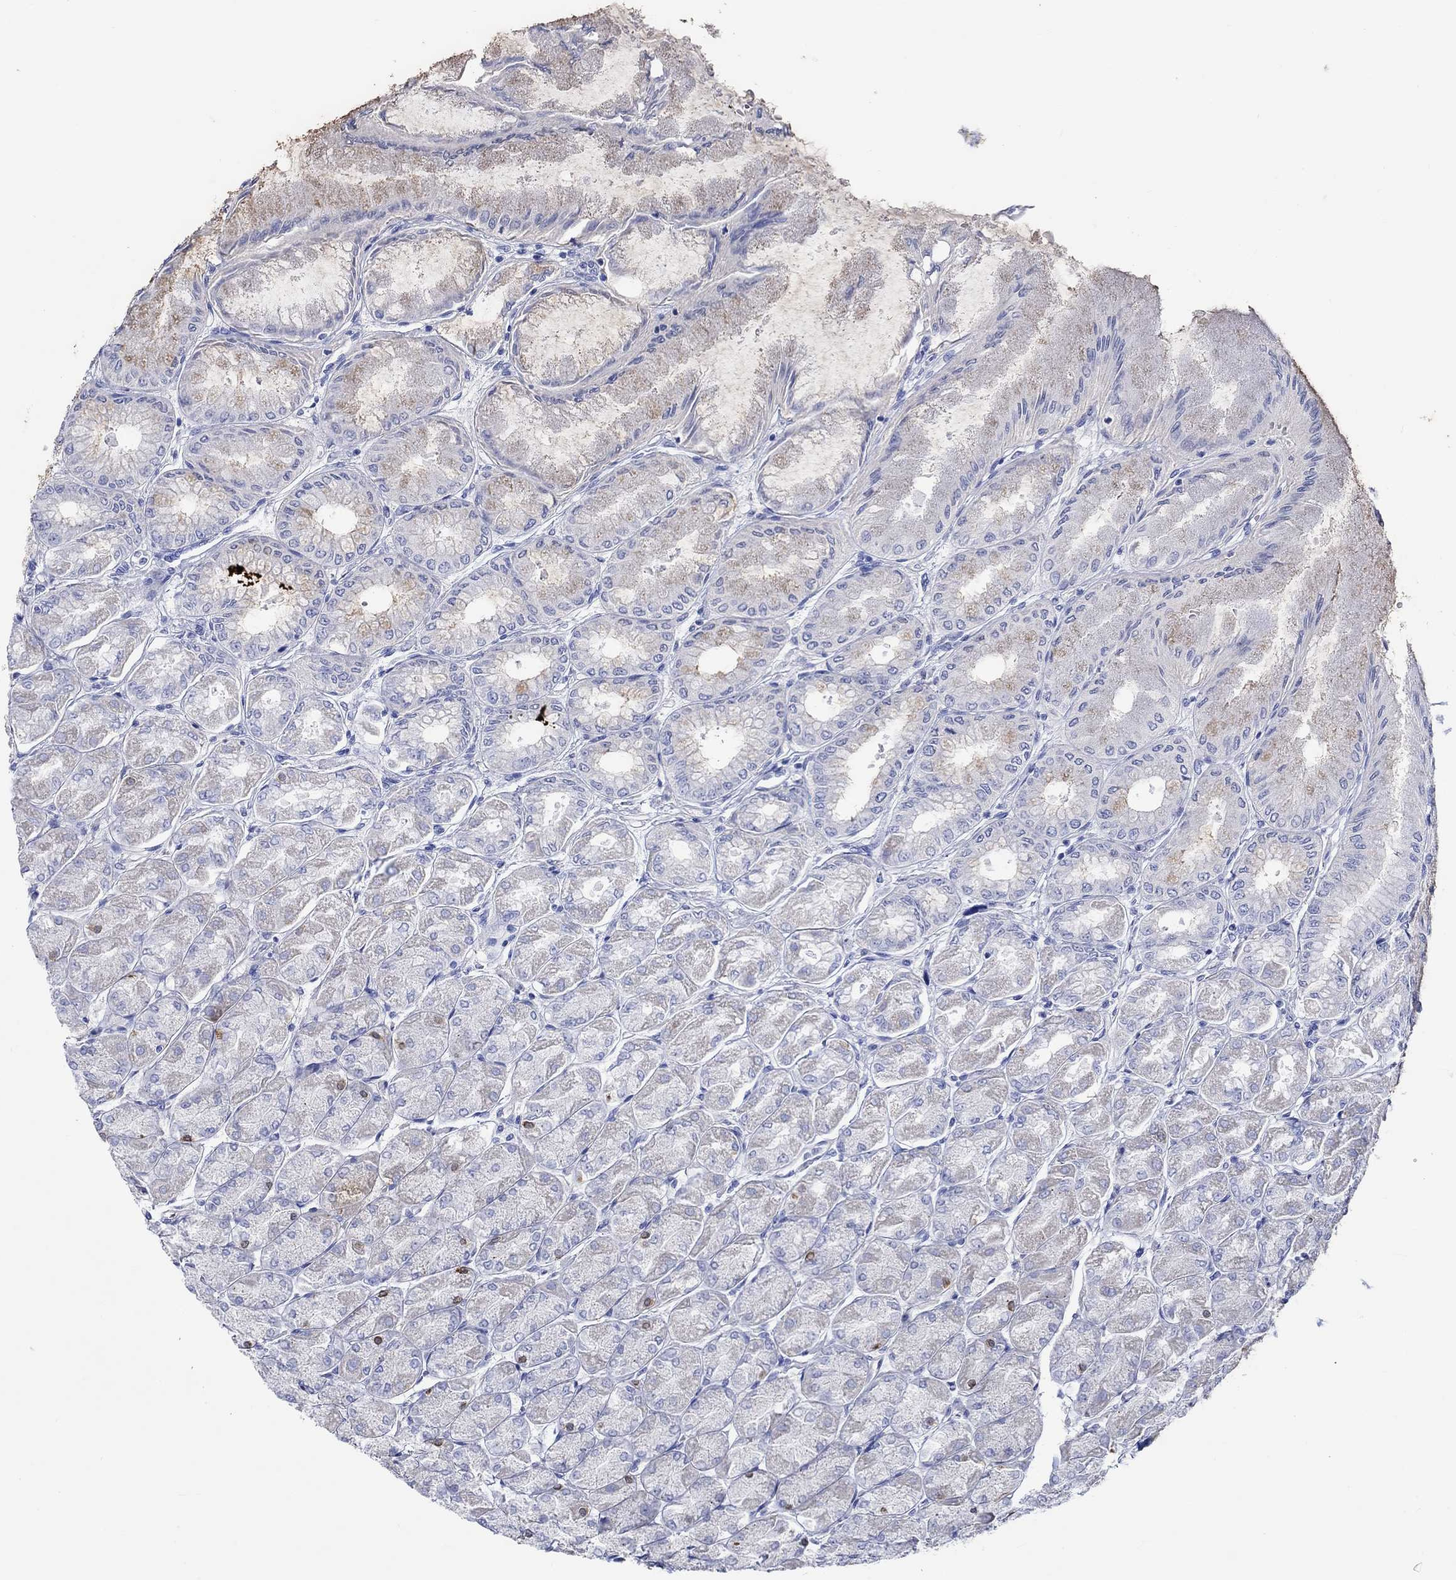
{"staining": {"intensity": "moderate", "quantity": "<25%", "location": "cytoplasmic/membranous"}, "tissue": "stomach", "cell_type": "Glandular cells", "image_type": "normal", "snomed": [{"axis": "morphology", "description": "Normal tissue, NOS"}, {"axis": "topography", "description": "Stomach, upper"}], "caption": "Protein staining of normal stomach exhibits moderate cytoplasmic/membranous positivity in about <25% of glandular cells. The staining was performed using DAB, with brown indicating positive protein expression. Nuclei are stained blue with hematoxylin.", "gene": "CPLX1", "patient": {"sex": "male", "age": 60}}